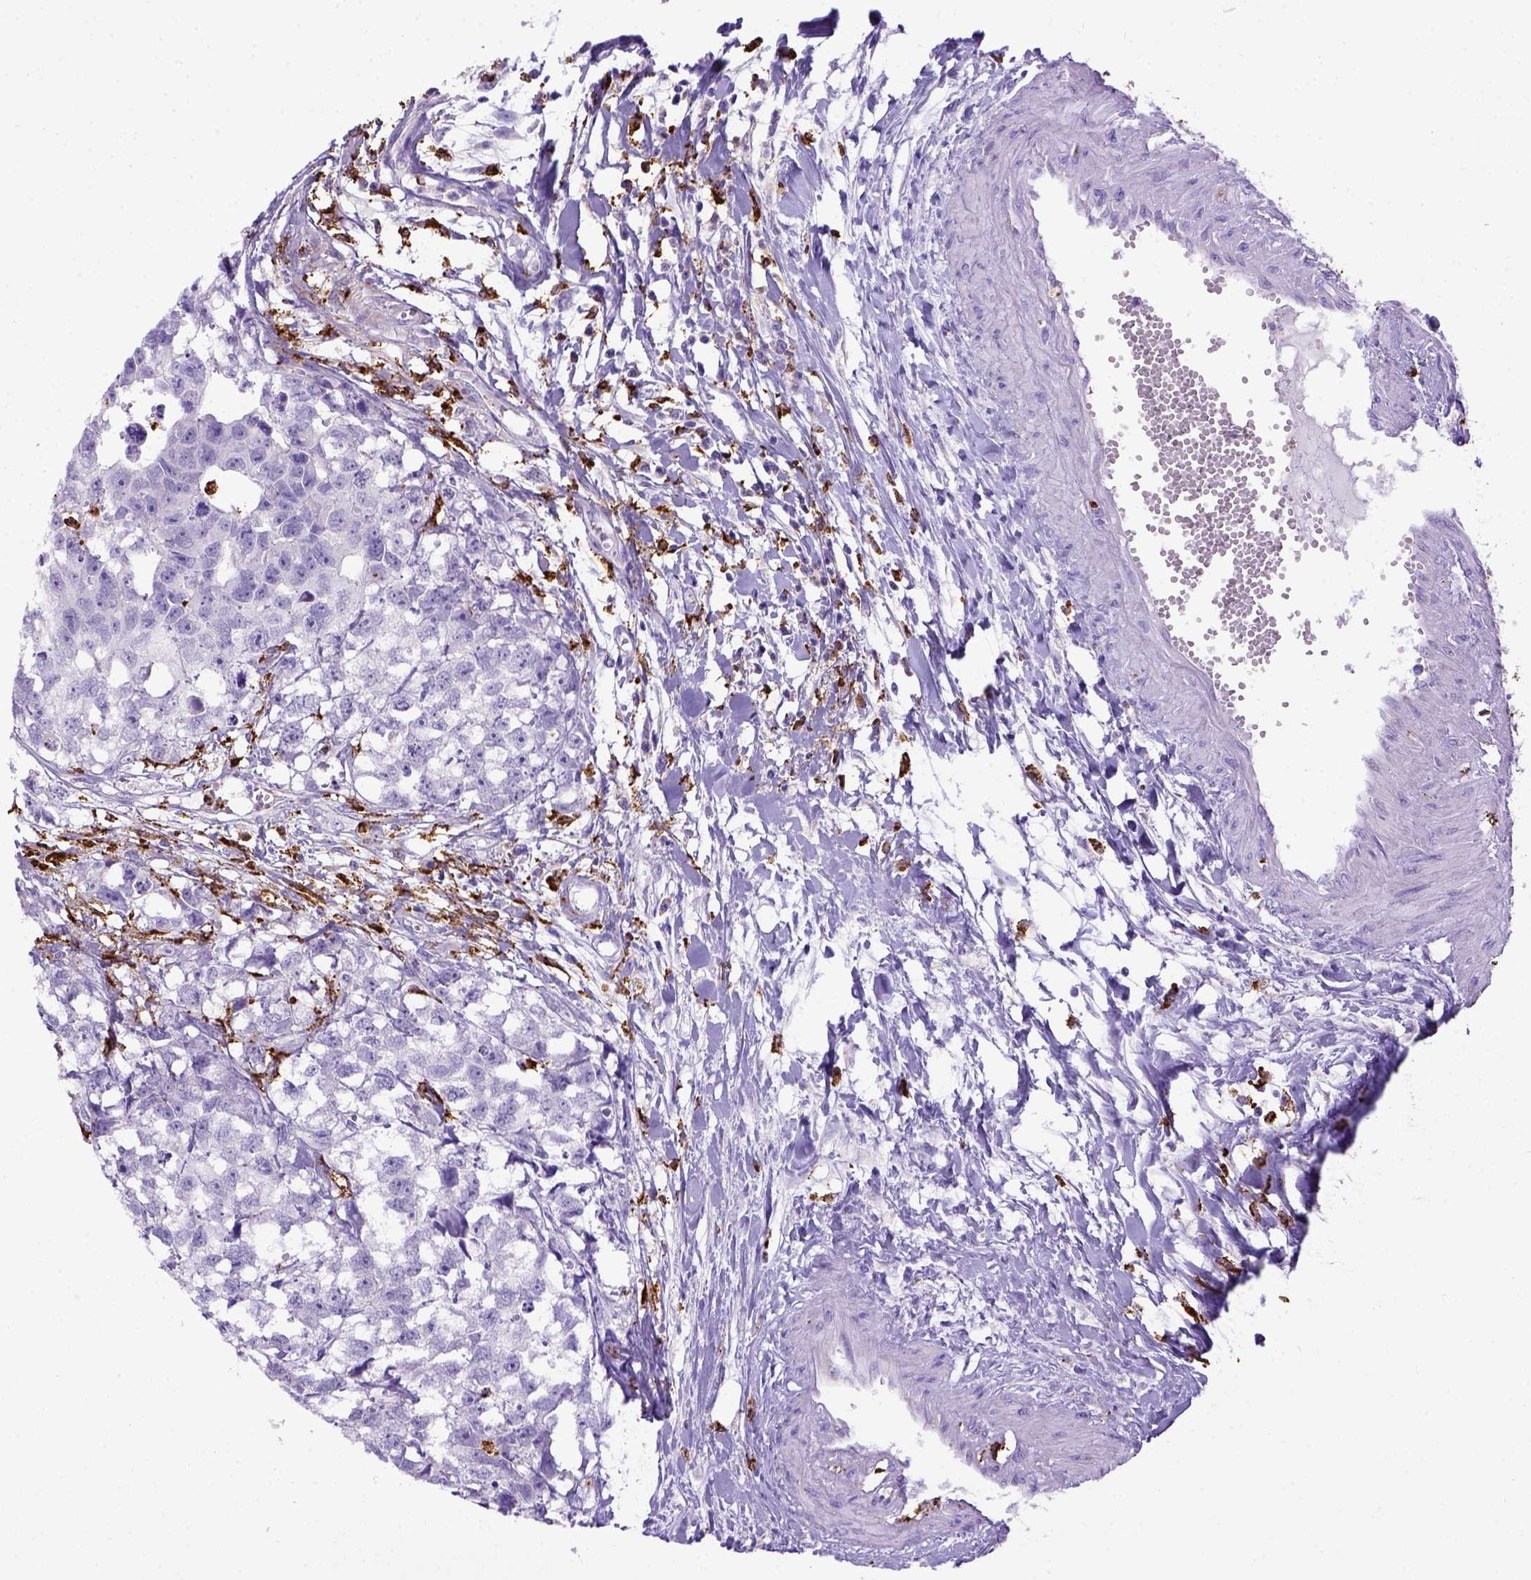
{"staining": {"intensity": "negative", "quantity": "none", "location": "none"}, "tissue": "testis cancer", "cell_type": "Tumor cells", "image_type": "cancer", "snomed": [{"axis": "morphology", "description": "Carcinoma, Embryonal, NOS"}, {"axis": "morphology", "description": "Teratoma, malignant, NOS"}, {"axis": "topography", "description": "Testis"}], "caption": "This is an immunohistochemistry (IHC) photomicrograph of testis cancer. There is no staining in tumor cells.", "gene": "CD68", "patient": {"sex": "male", "age": 44}}